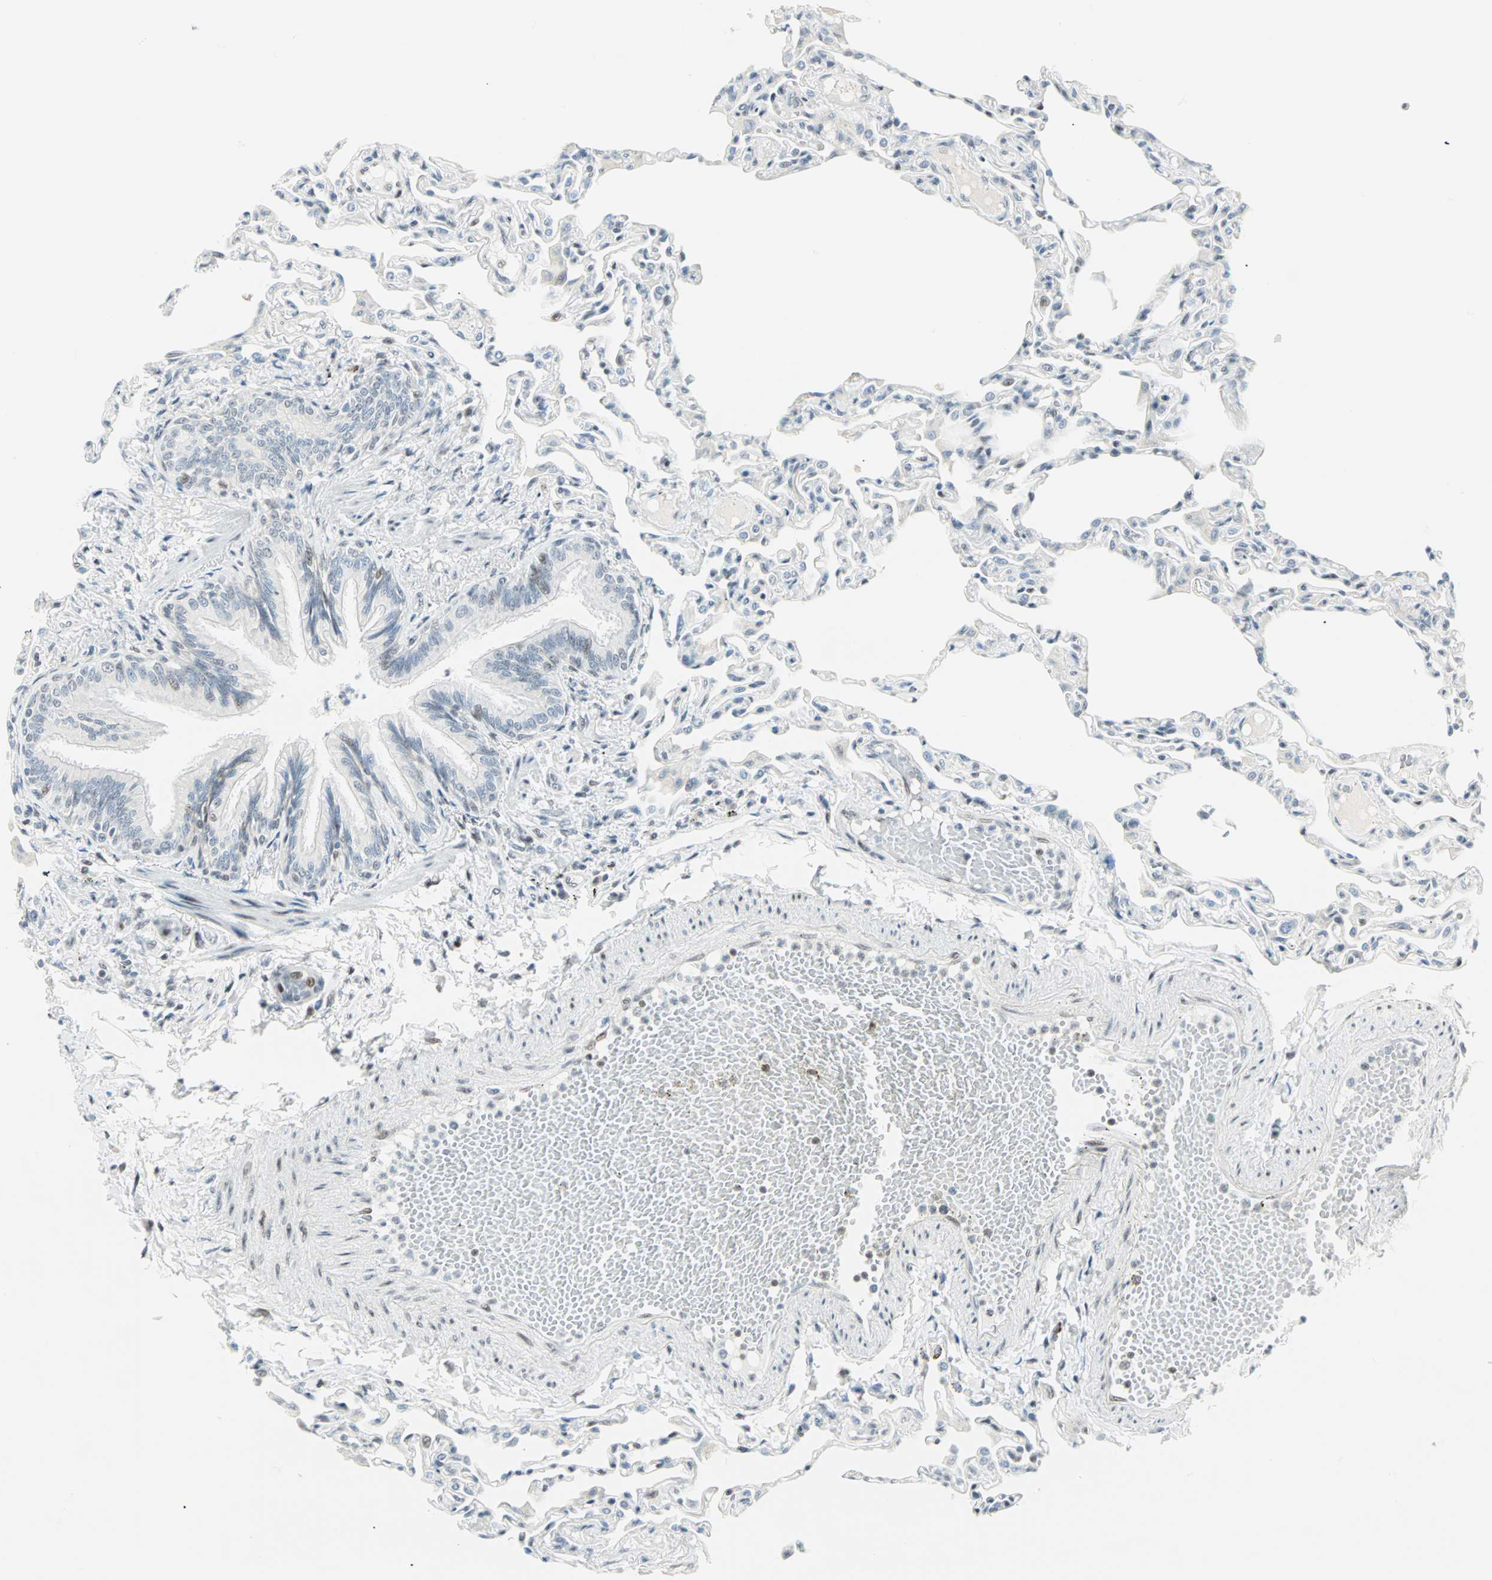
{"staining": {"intensity": "weak", "quantity": "<25%", "location": "nuclear"}, "tissue": "lung", "cell_type": "Alveolar cells", "image_type": "normal", "snomed": [{"axis": "morphology", "description": "Normal tissue, NOS"}, {"axis": "topography", "description": "Lung"}], "caption": "This is an immunohistochemistry (IHC) micrograph of normal lung. There is no expression in alveolar cells.", "gene": "PKNOX1", "patient": {"sex": "female", "age": 49}}